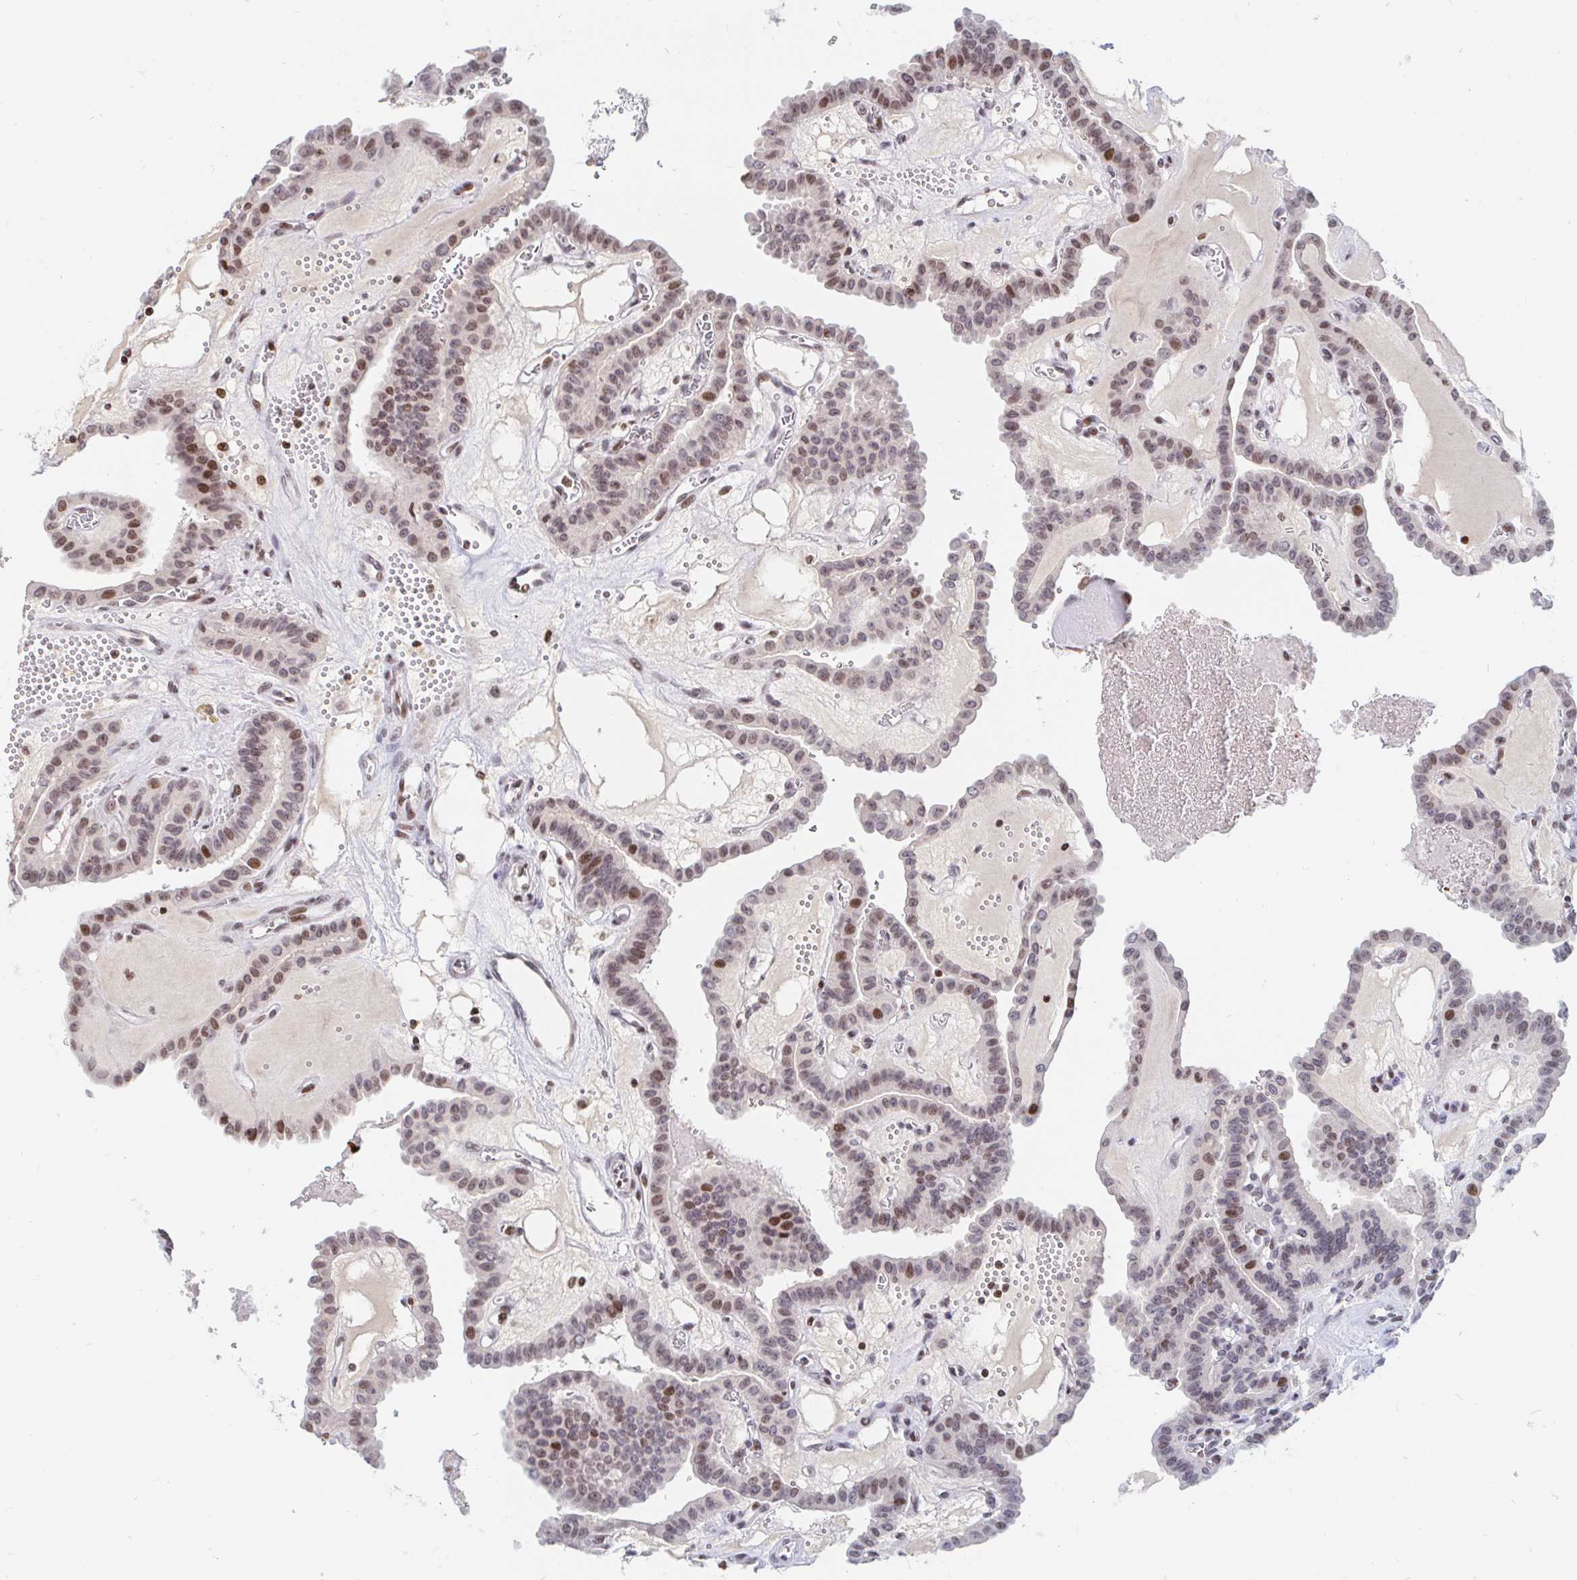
{"staining": {"intensity": "moderate", "quantity": "25%-75%", "location": "nuclear"}, "tissue": "thyroid cancer", "cell_type": "Tumor cells", "image_type": "cancer", "snomed": [{"axis": "morphology", "description": "Papillary adenocarcinoma, NOS"}, {"axis": "topography", "description": "Thyroid gland"}], "caption": "Immunohistochemical staining of human thyroid cancer displays moderate nuclear protein expression in approximately 25%-75% of tumor cells. Using DAB (brown) and hematoxylin (blue) stains, captured at high magnification using brightfield microscopy.", "gene": "HOXC10", "patient": {"sex": "male", "age": 87}}